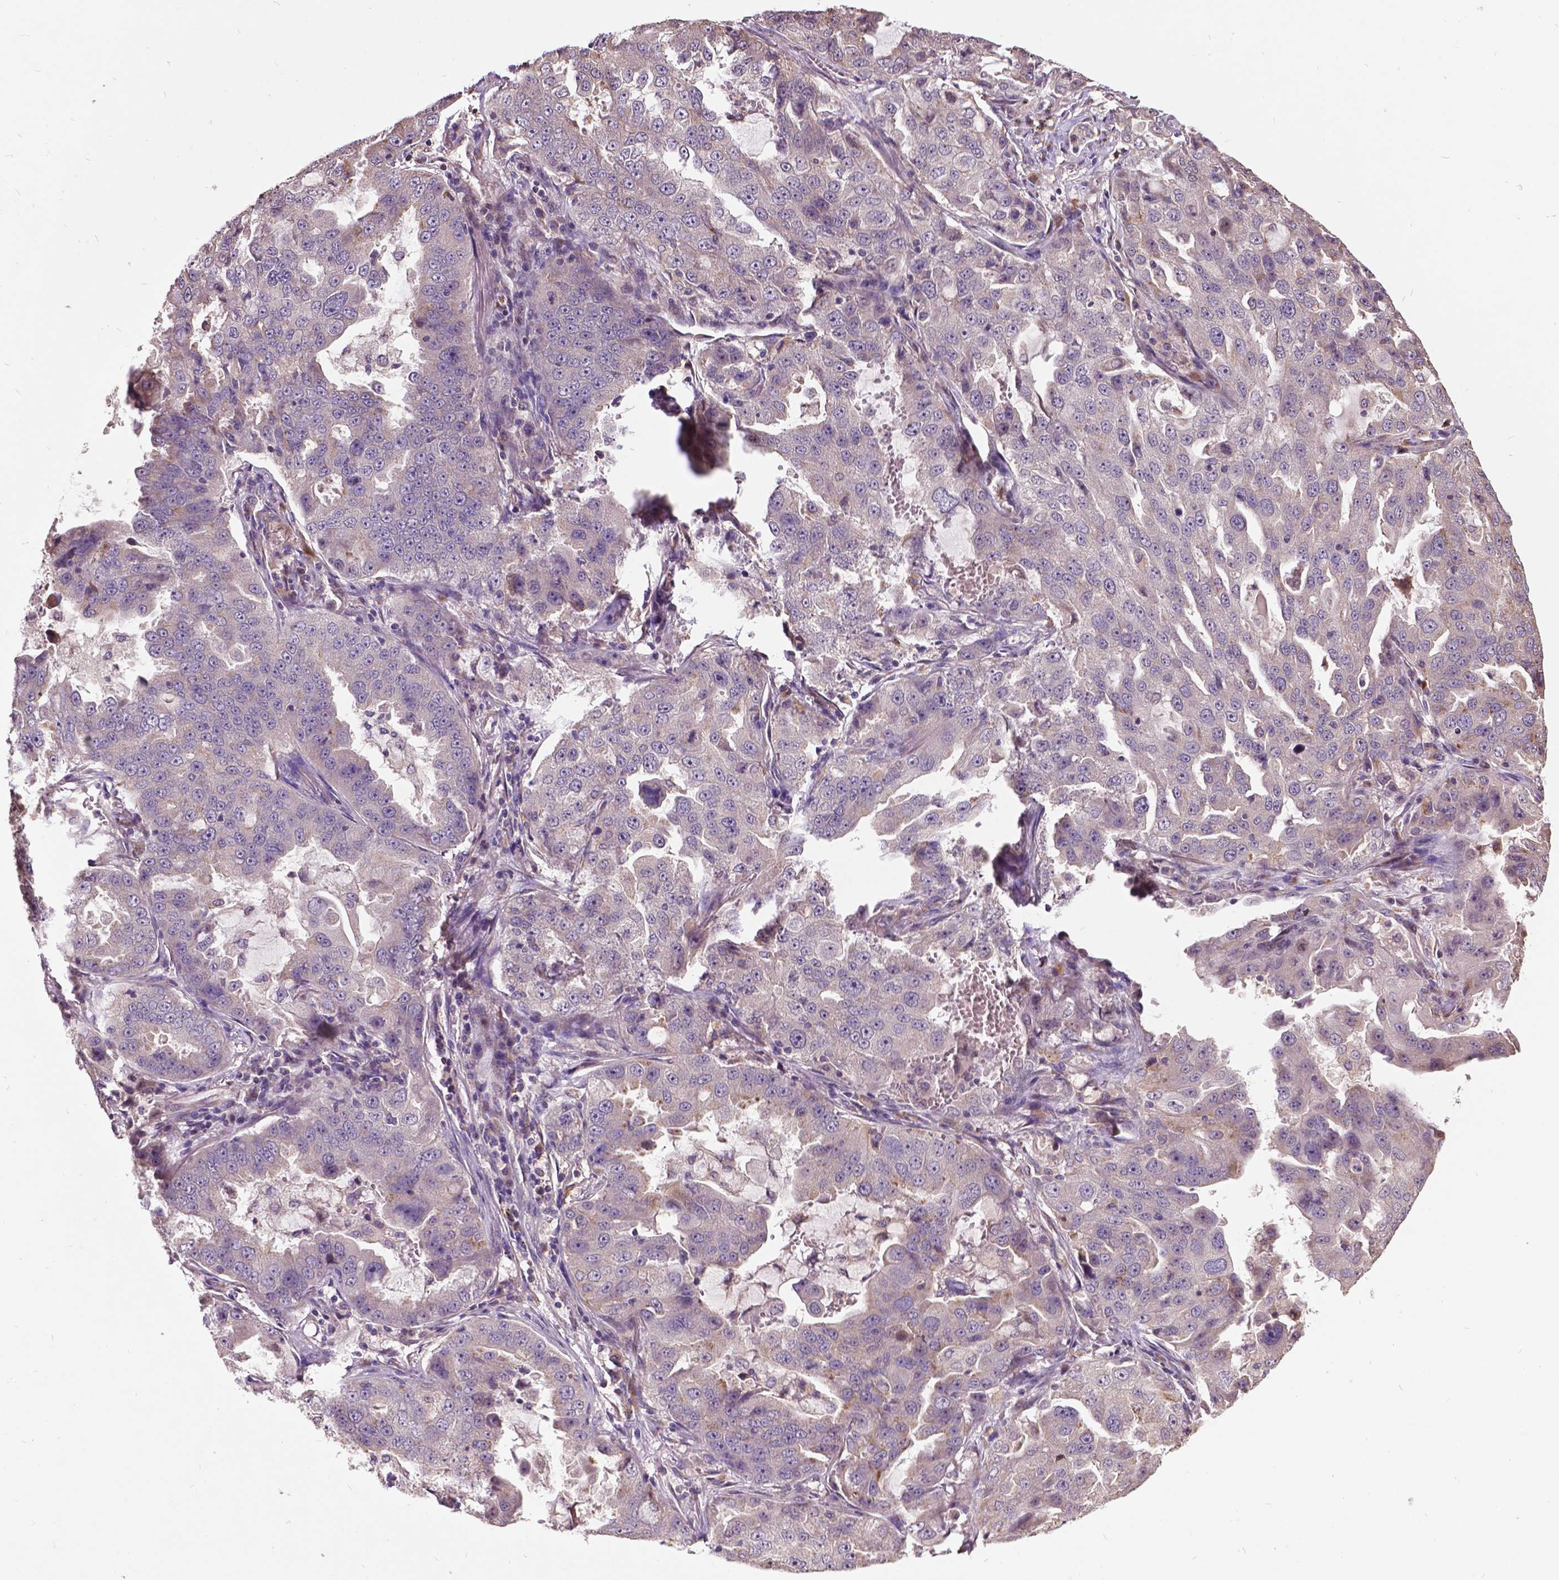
{"staining": {"intensity": "negative", "quantity": "none", "location": "none"}, "tissue": "lung cancer", "cell_type": "Tumor cells", "image_type": "cancer", "snomed": [{"axis": "morphology", "description": "Adenocarcinoma, NOS"}, {"axis": "topography", "description": "Lung"}], "caption": "The image shows no staining of tumor cells in adenocarcinoma (lung). (DAB immunohistochemistry (IHC) visualized using brightfield microscopy, high magnification).", "gene": "AP1S3", "patient": {"sex": "female", "age": 61}}